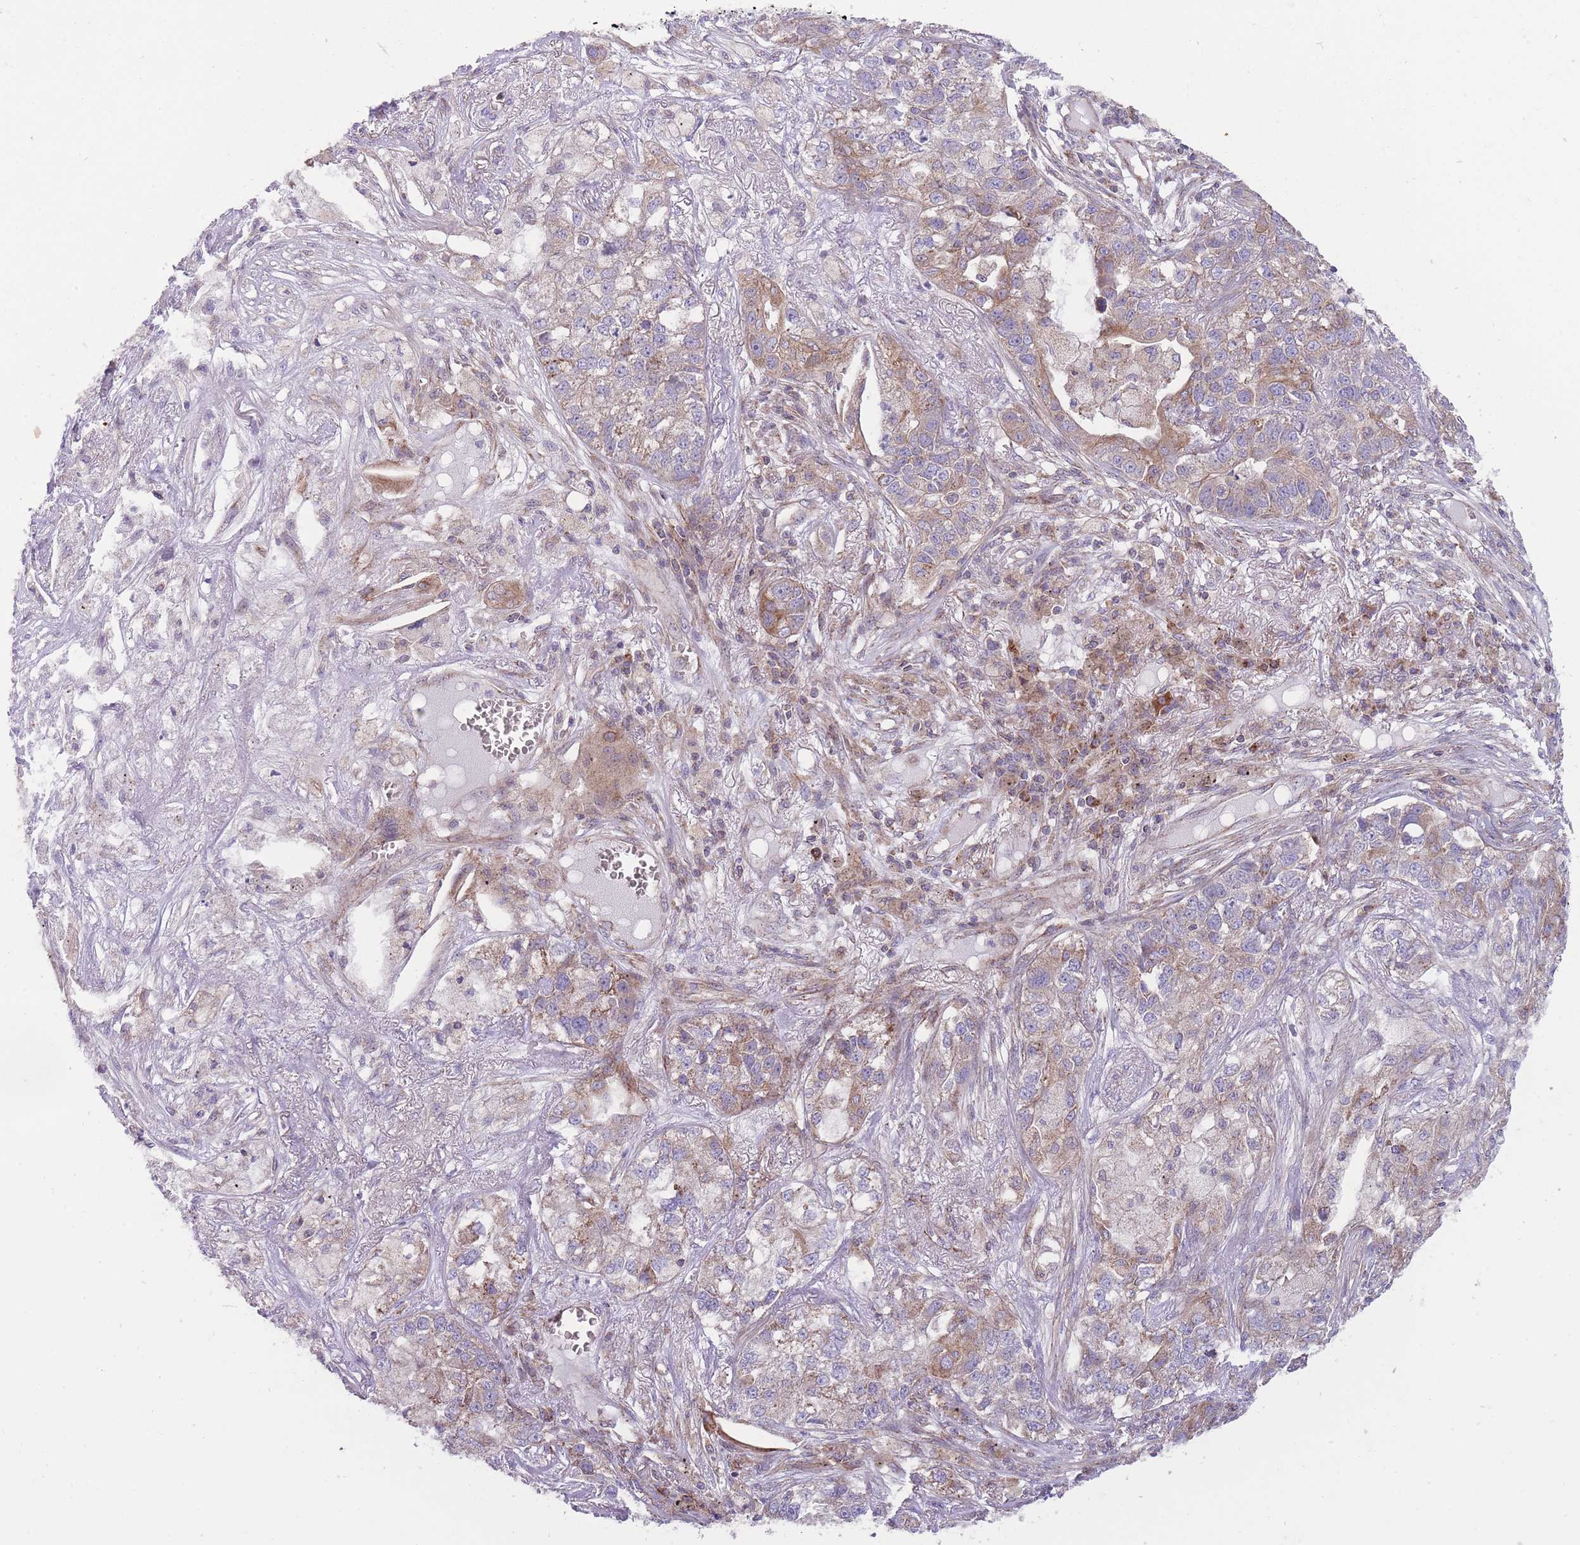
{"staining": {"intensity": "moderate", "quantity": "<25%", "location": "cytoplasmic/membranous"}, "tissue": "lung cancer", "cell_type": "Tumor cells", "image_type": "cancer", "snomed": [{"axis": "morphology", "description": "Adenocarcinoma, NOS"}, {"axis": "topography", "description": "Lung"}], "caption": "An image of lung cancer (adenocarcinoma) stained for a protein shows moderate cytoplasmic/membranous brown staining in tumor cells.", "gene": "ANKRD10", "patient": {"sex": "male", "age": 49}}